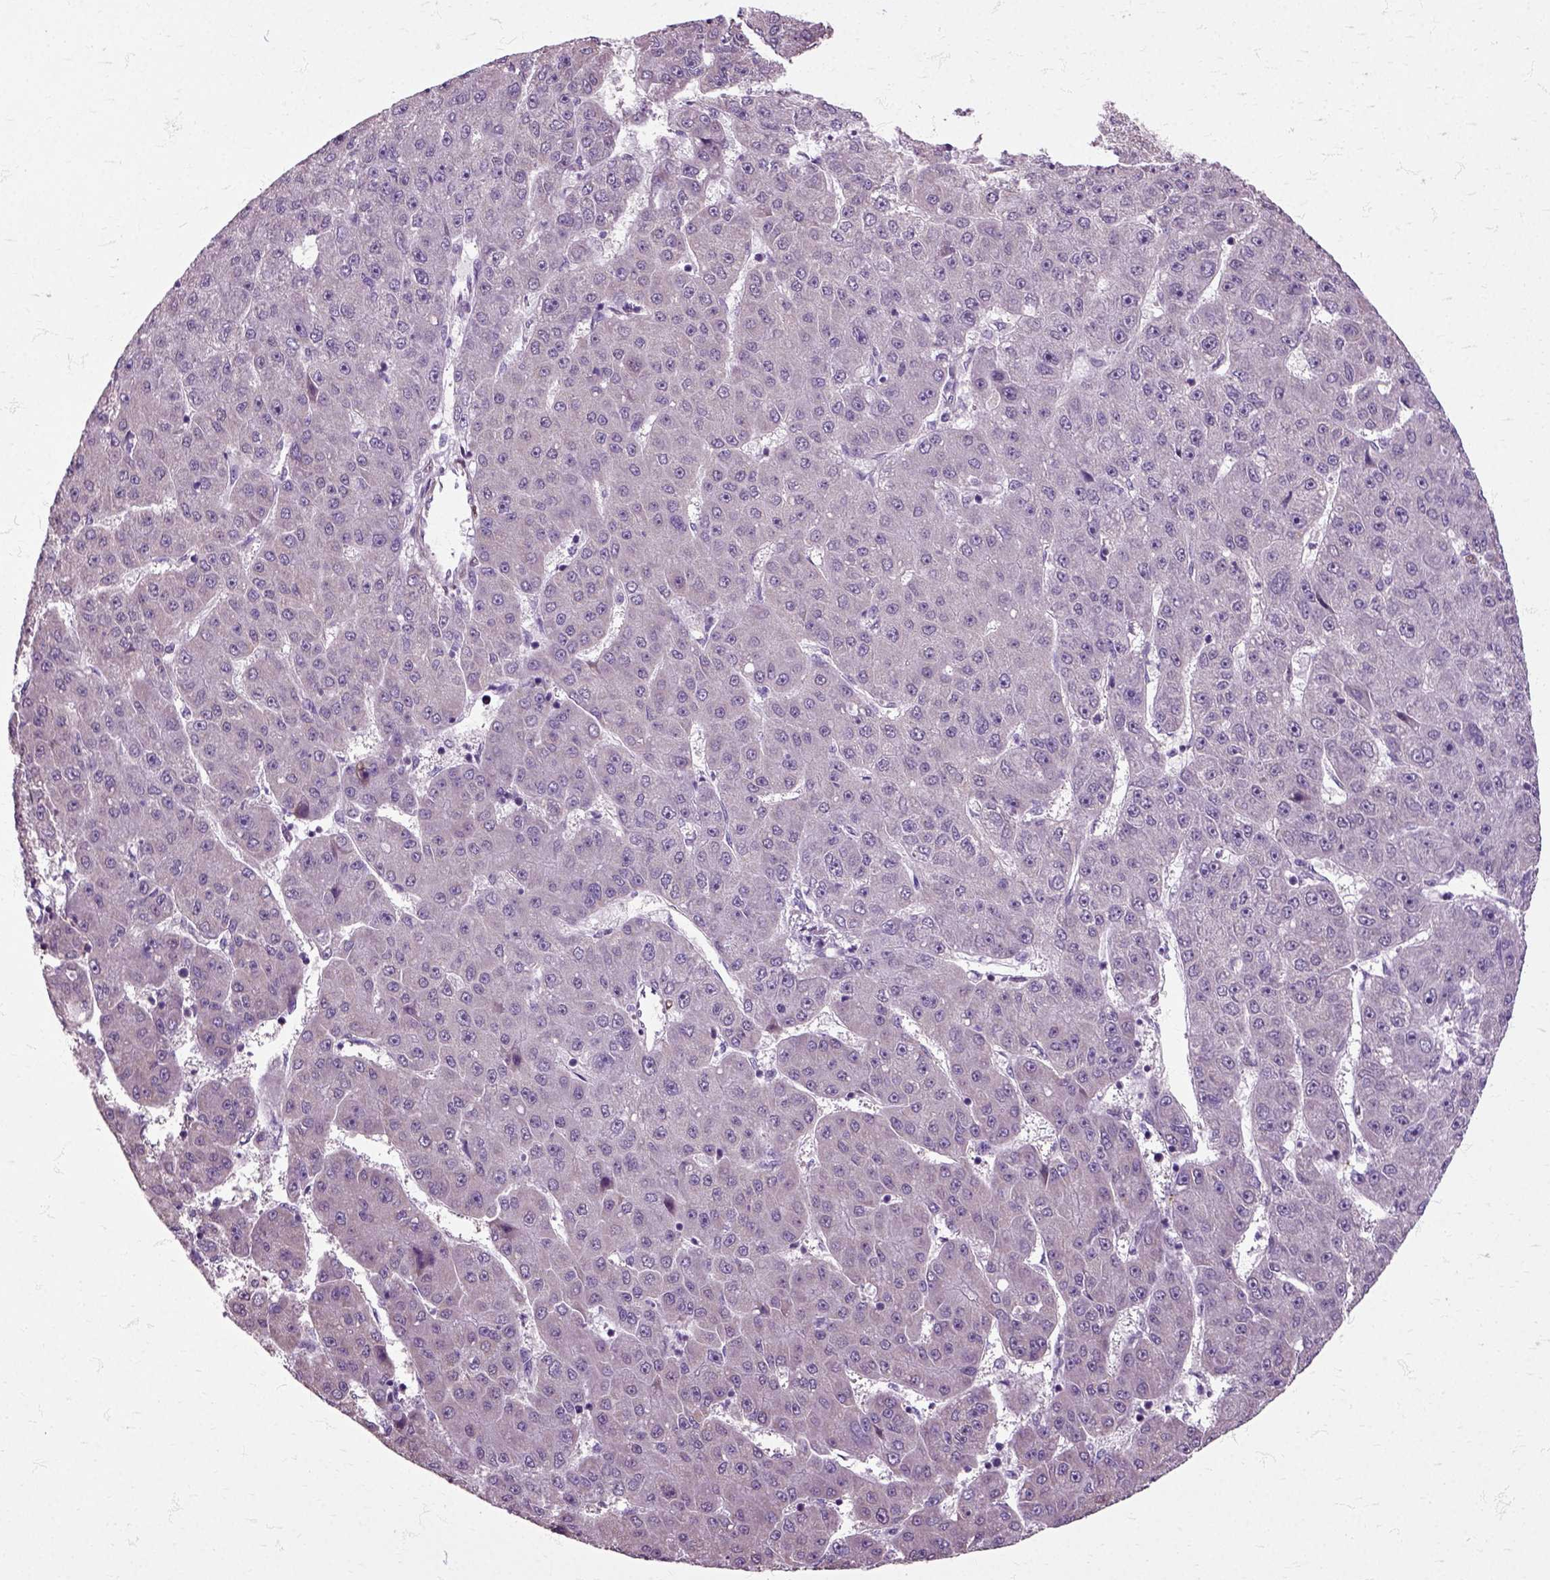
{"staining": {"intensity": "negative", "quantity": "none", "location": "none"}, "tissue": "liver cancer", "cell_type": "Tumor cells", "image_type": "cancer", "snomed": [{"axis": "morphology", "description": "Carcinoma, Hepatocellular, NOS"}, {"axis": "topography", "description": "Liver"}], "caption": "Protein analysis of liver hepatocellular carcinoma demonstrates no significant positivity in tumor cells. Nuclei are stained in blue.", "gene": "HSPA2", "patient": {"sex": "male", "age": 67}}